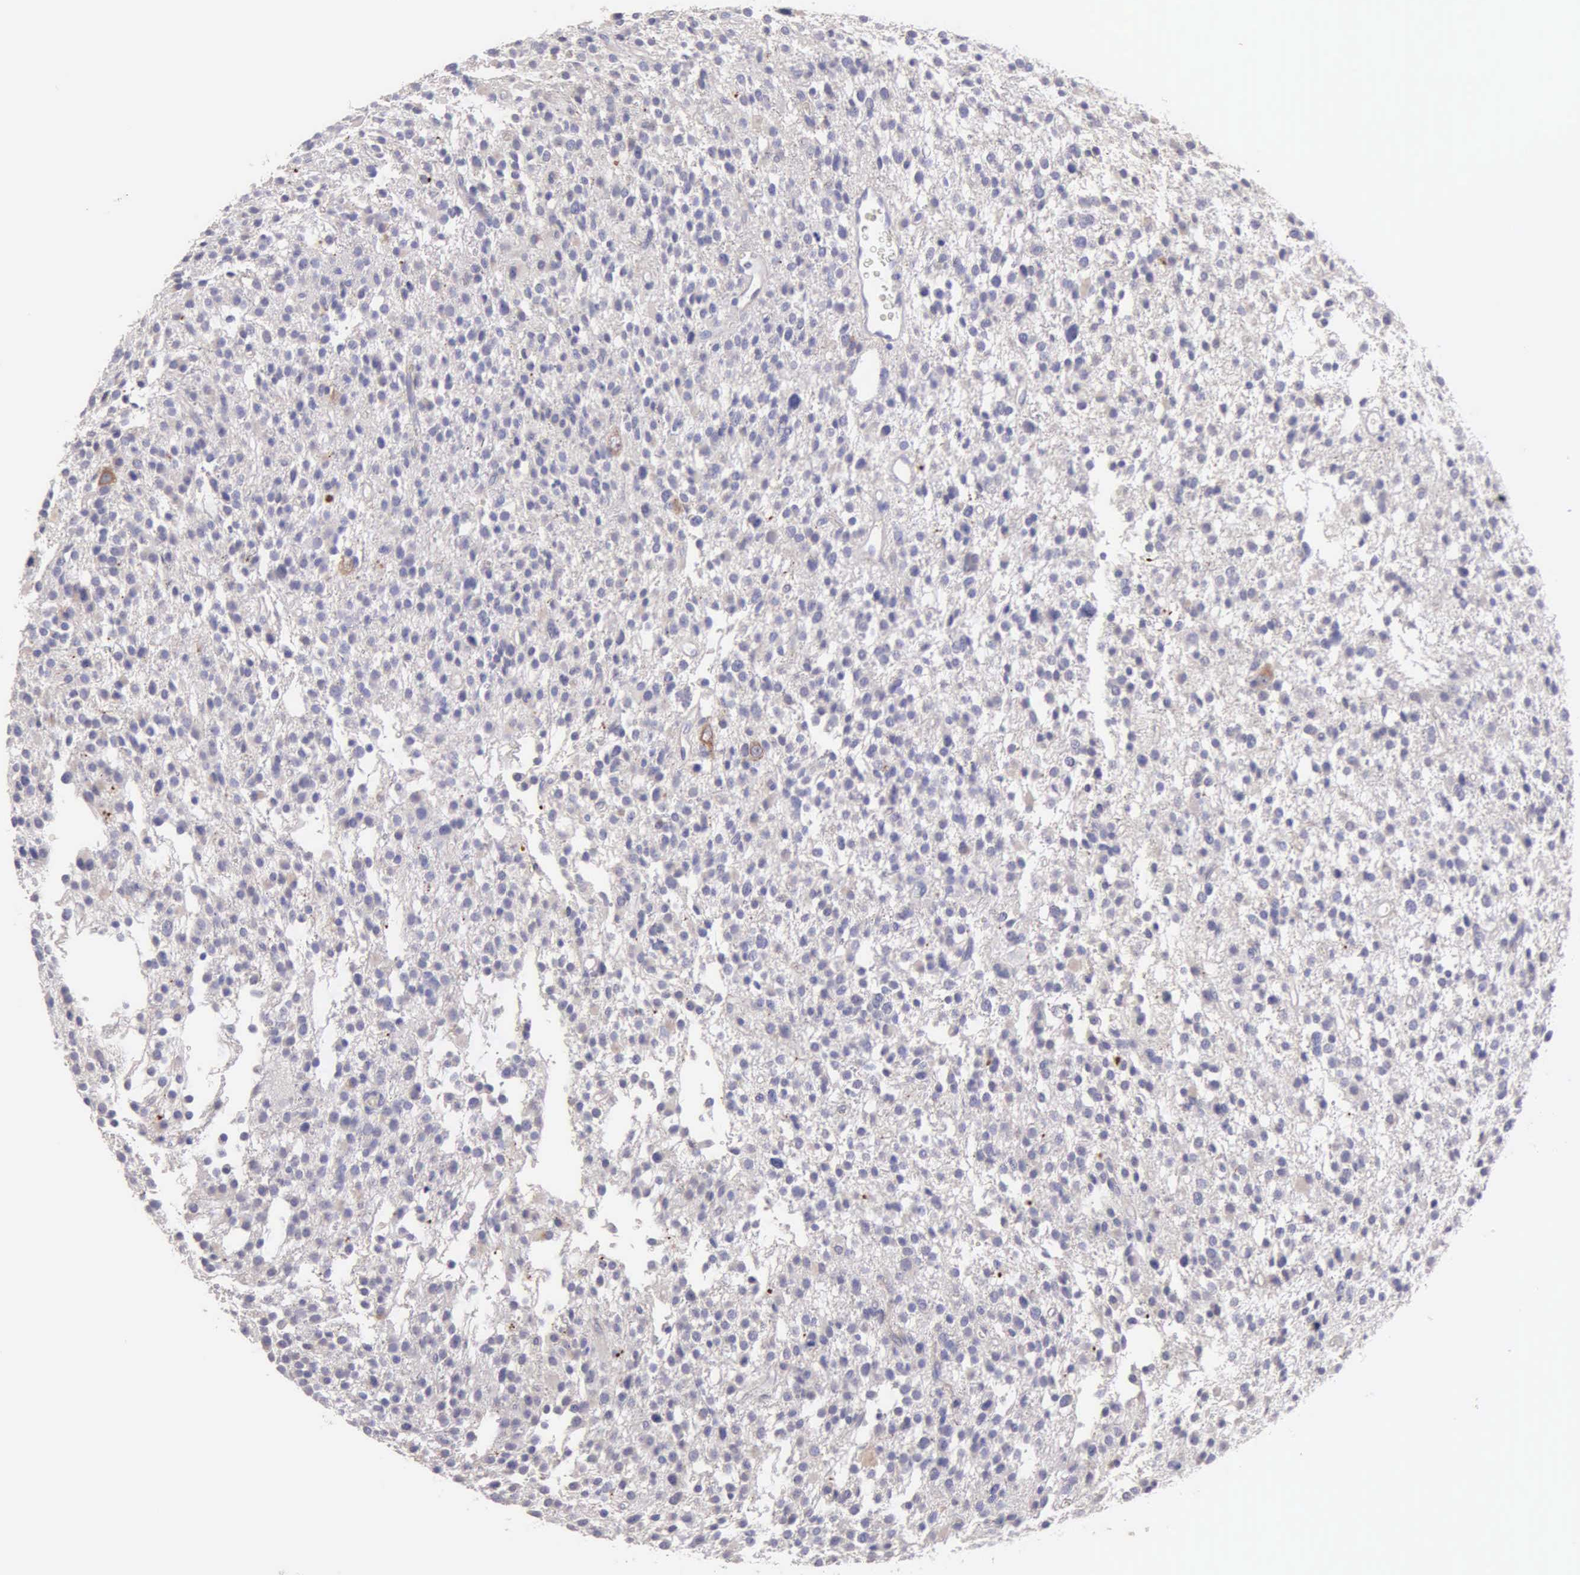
{"staining": {"intensity": "weak", "quantity": "<25%", "location": "cytoplasmic/membranous"}, "tissue": "glioma", "cell_type": "Tumor cells", "image_type": "cancer", "snomed": [{"axis": "morphology", "description": "Glioma, malignant, Low grade"}, {"axis": "topography", "description": "Brain"}], "caption": "High power microscopy photomicrograph of an immunohistochemistry histopathology image of malignant glioma (low-grade), revealing no significant staining in tumor cells.", "gene": "APP", "patient": {"sex": "female", "age": 36}}